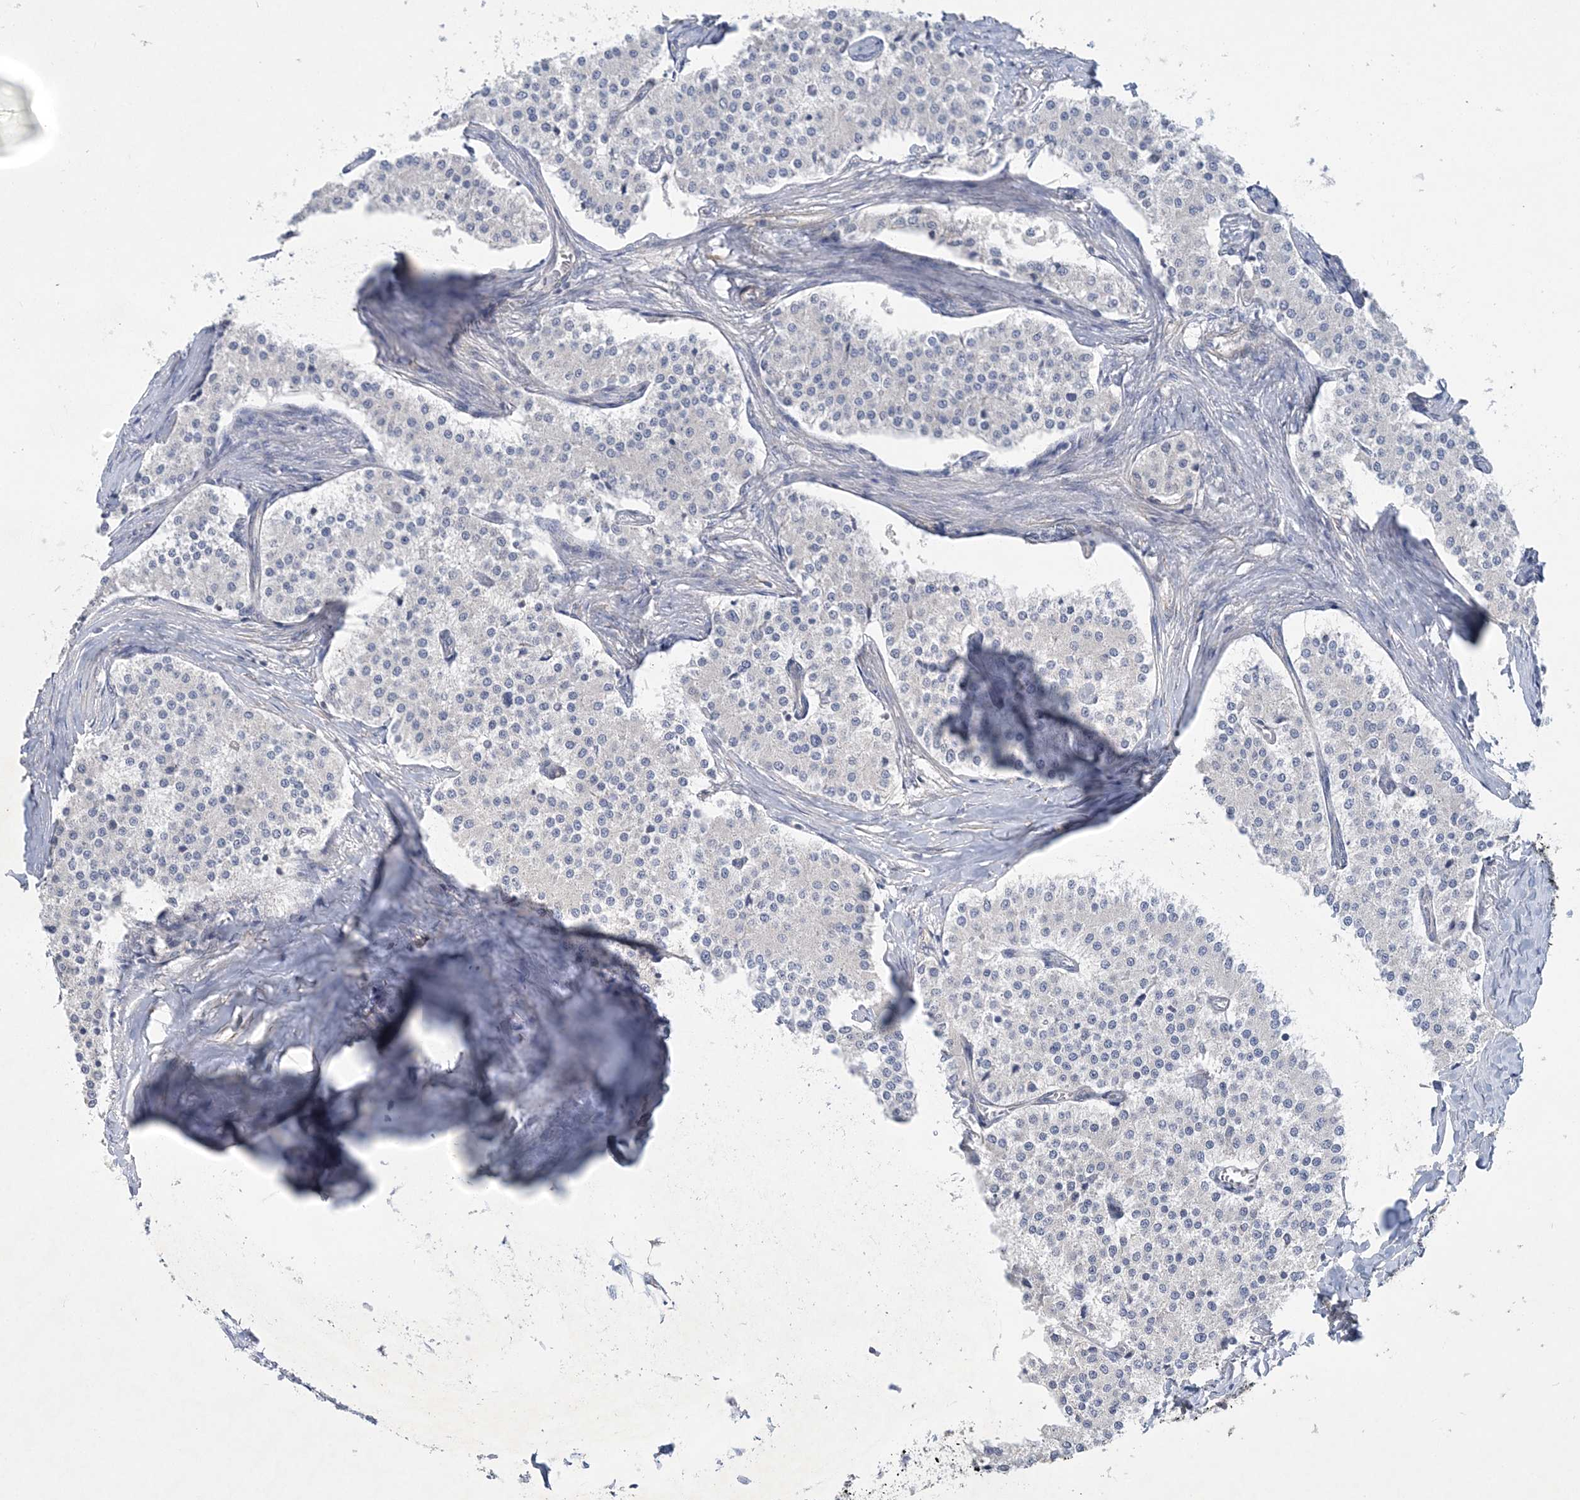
{"staining": {"intensity": "negative", "quantity": "none", "location": "none"}, "tissue": "carcinoid", "cell_type": "Tumor cells", "image_type": "cancer", "snomed": [{"axis": "morphology", "description": "Carcinoid, malignant, NOS"}, {"axis": "topography", "description": "Colon"}], "caption": "IHC micrograph of neoplastic tissue: carcinoid stained with DAB (3,3'-diaminobenzidine) shows no significant protein expression in tumor cells.", "gene": "MAP4K5", "patient": {"sex": "female", "age": 52}}